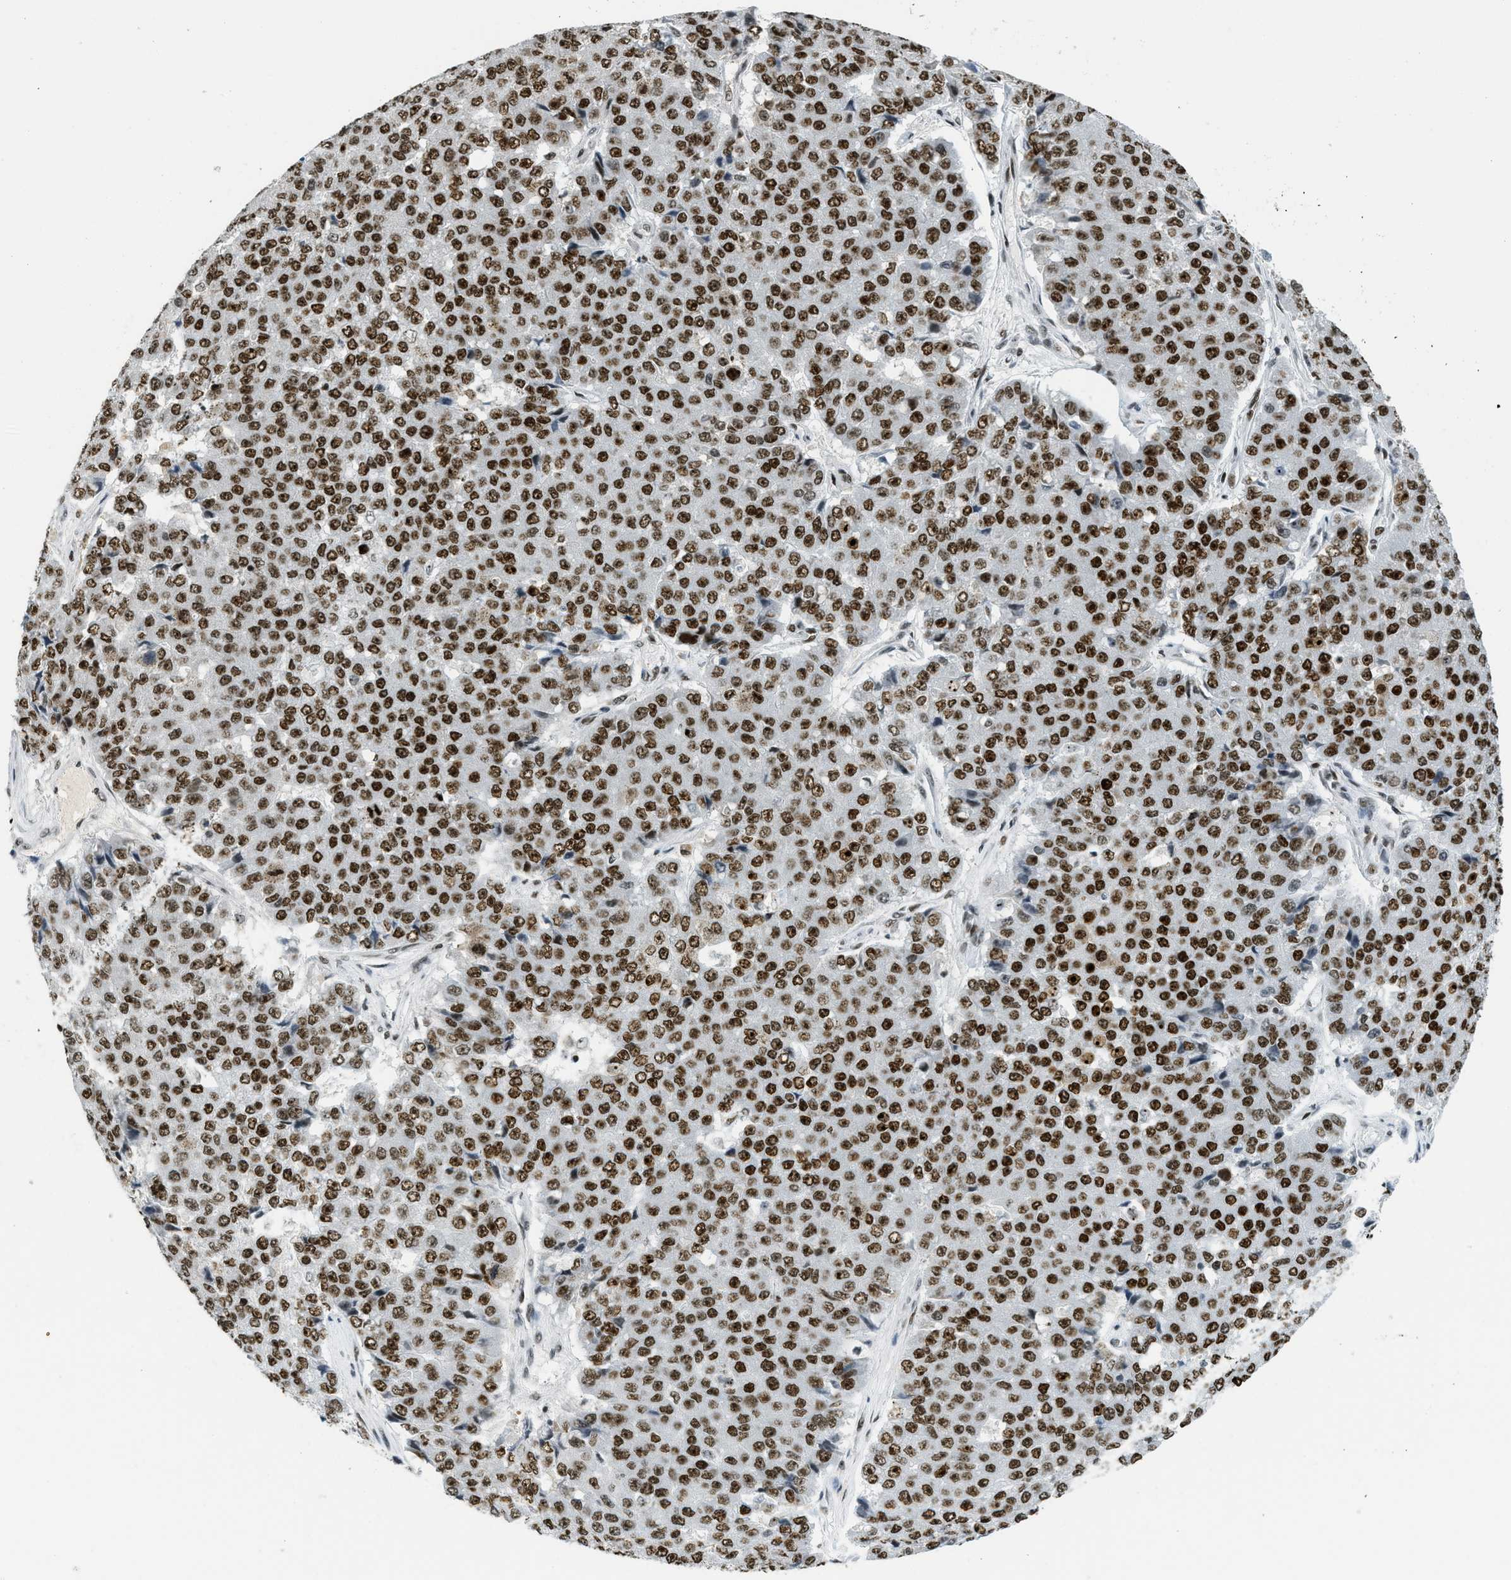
{"staining": {"intensity": "strong", "quantity": ">75%", "location": "nuclear"}, "tissue": "pancreatic cancer", "cell_type": "Tumor cells", "image_type": "cancer", "snomed": [{"axis": "morphology", "description": "Adenocarcinoma, NOS"}, {"axis": "topography", "description": "Pancreas"}], "caption": "Pancreatic cancer (adenocarcinoma) stained with DAB (3,3'-diaminobenzidine) immunohistochemistry (IHC) demonstrates high levels of strong nuclear expression in approximately >75% of tumor cells.", "gene": "URB1", "patient": {"sex": "male", "age": 50}}